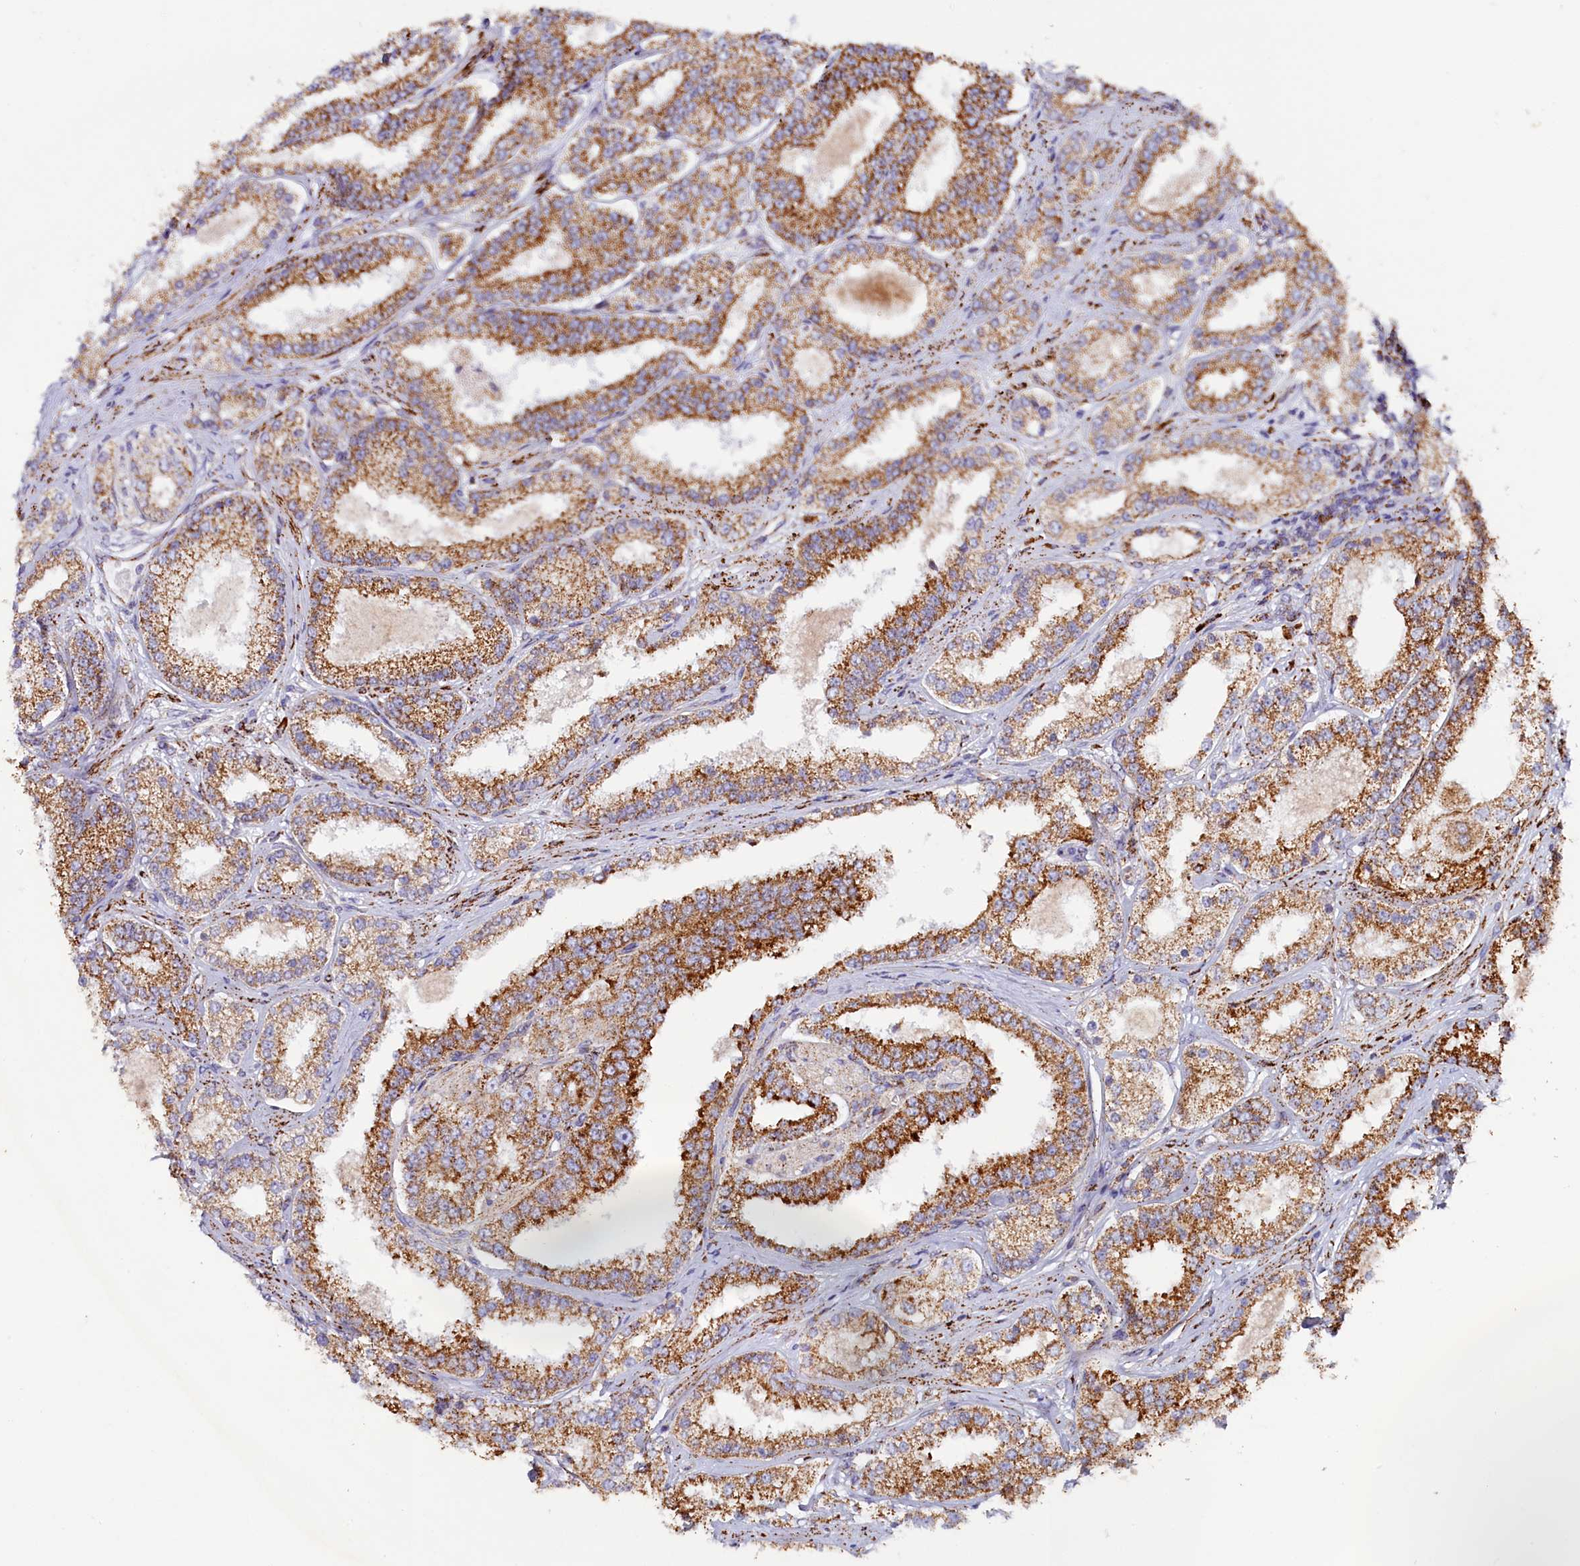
{"staining": {"intensity": "strong", "quantity": ">75%", "location": "cytoplasmic/membranous"}, "tissue": "prostate cancer", "cell_type": "Tumor cells", "image_type": "cancer", "snomed": [{"axis": "morphology", "description": "Normal tissue, NOS"}, {"axis": "morphology", "description": "Adenocarcinoma, High grade"}, {"axis": "topography", "description": "Prostate"}], "caption": "Protein expression analysis of human adenocarcinoma (high-grade) (prostate) reveals strong cytoplasmic/membranous staining in about >75% of tumor cells. (IHC, brightfield microscopy, high magnification).", "gene": "AKTIP", "patient": {"sex": "male", "age": 83}}